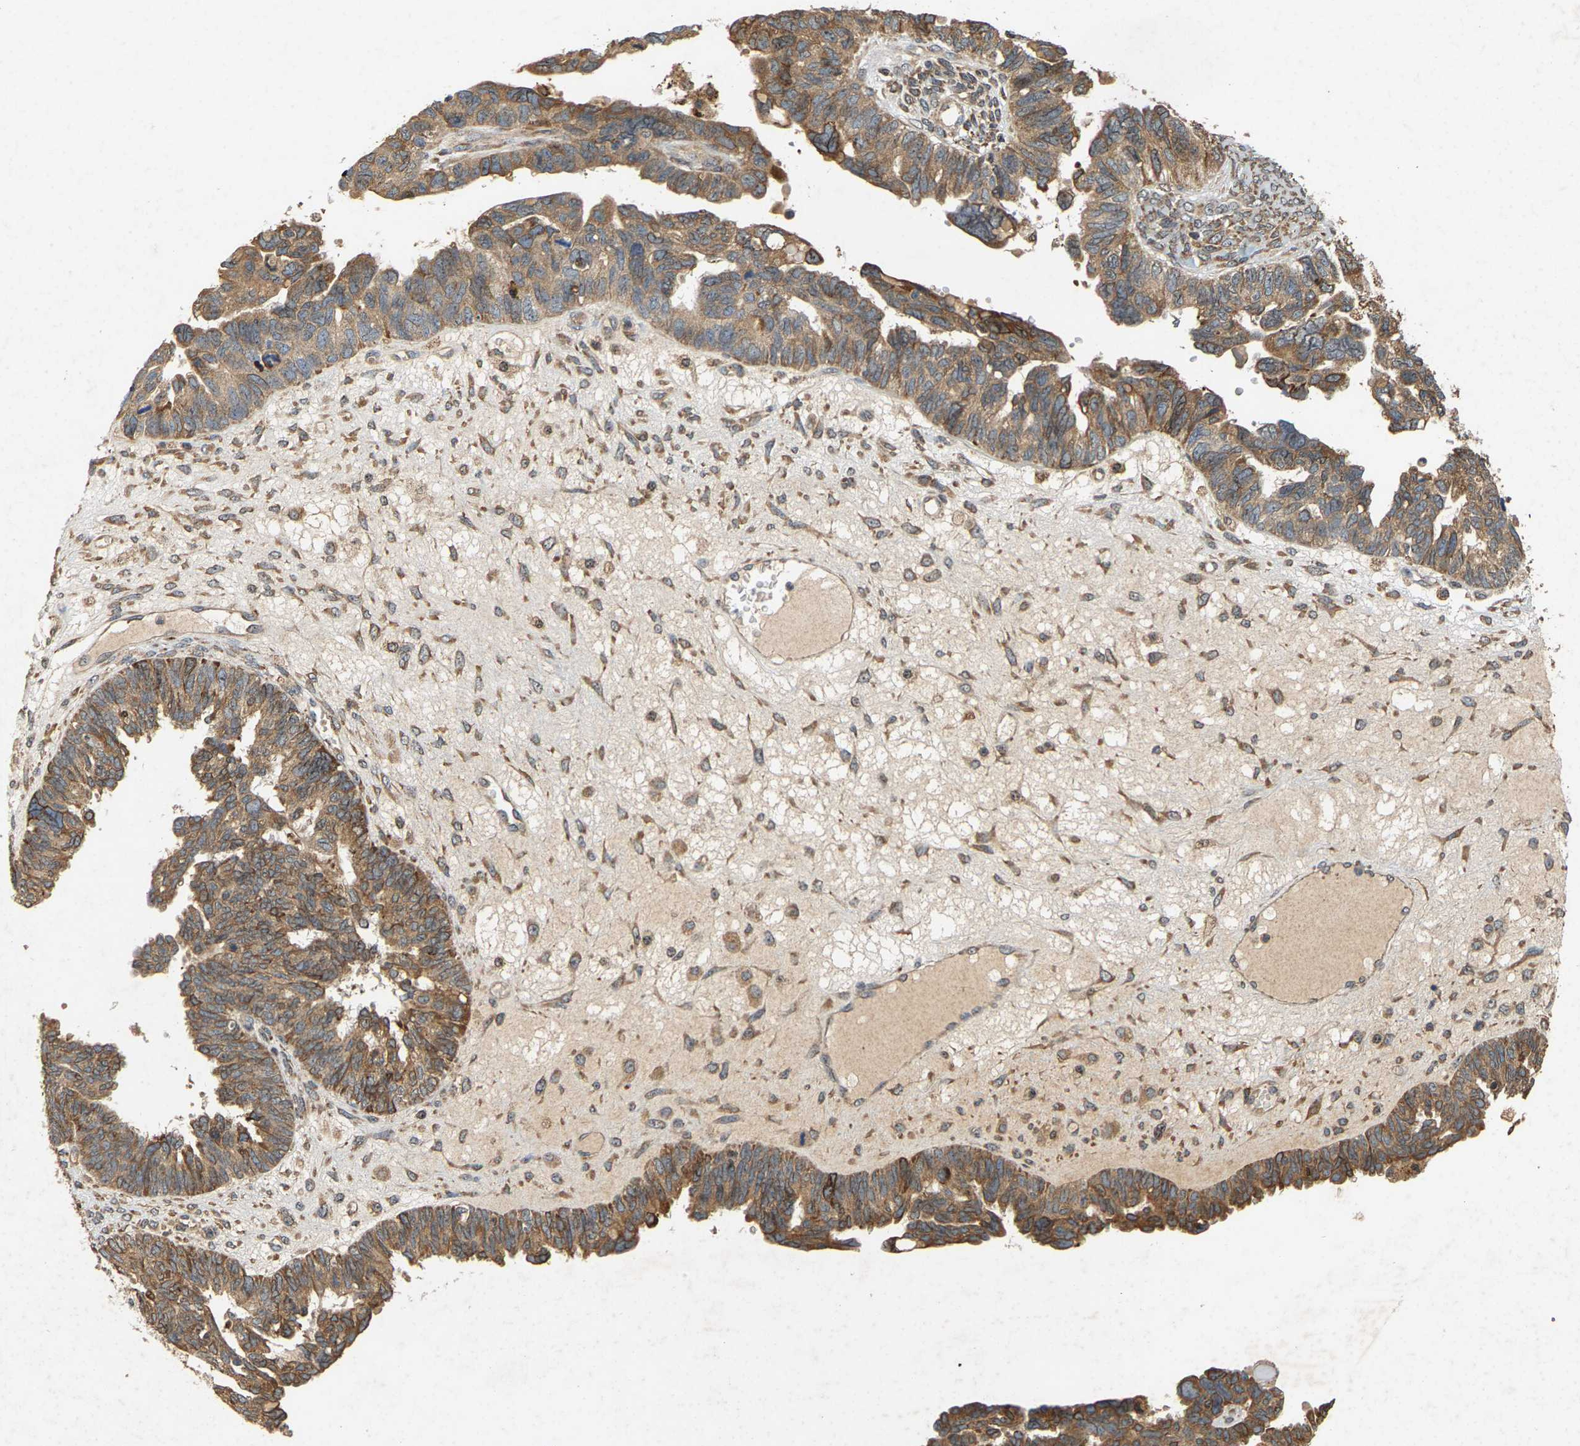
{"staining": {"intensity": "moderate", "quantity": ">75%", "location": "cytoplasmic/membranous"}, "tissue": "ovarian cancer", "cell_type": "Tumor cells", "image_type": "cancer", "snomed": [{"axis": "morphology", "description": "Cystadenocarcinoma, serous, NOS"}, {"axis": "topography", "description": "Ovary"}], "caption": "Moderate cytoplasmic/membranous protein expression is seen in approximately >75% of tumor cells in serous cystadenocarcinoma (ovarian).", "gene": "CIDEC", "patient": {"sex": "female", "age": 79}}